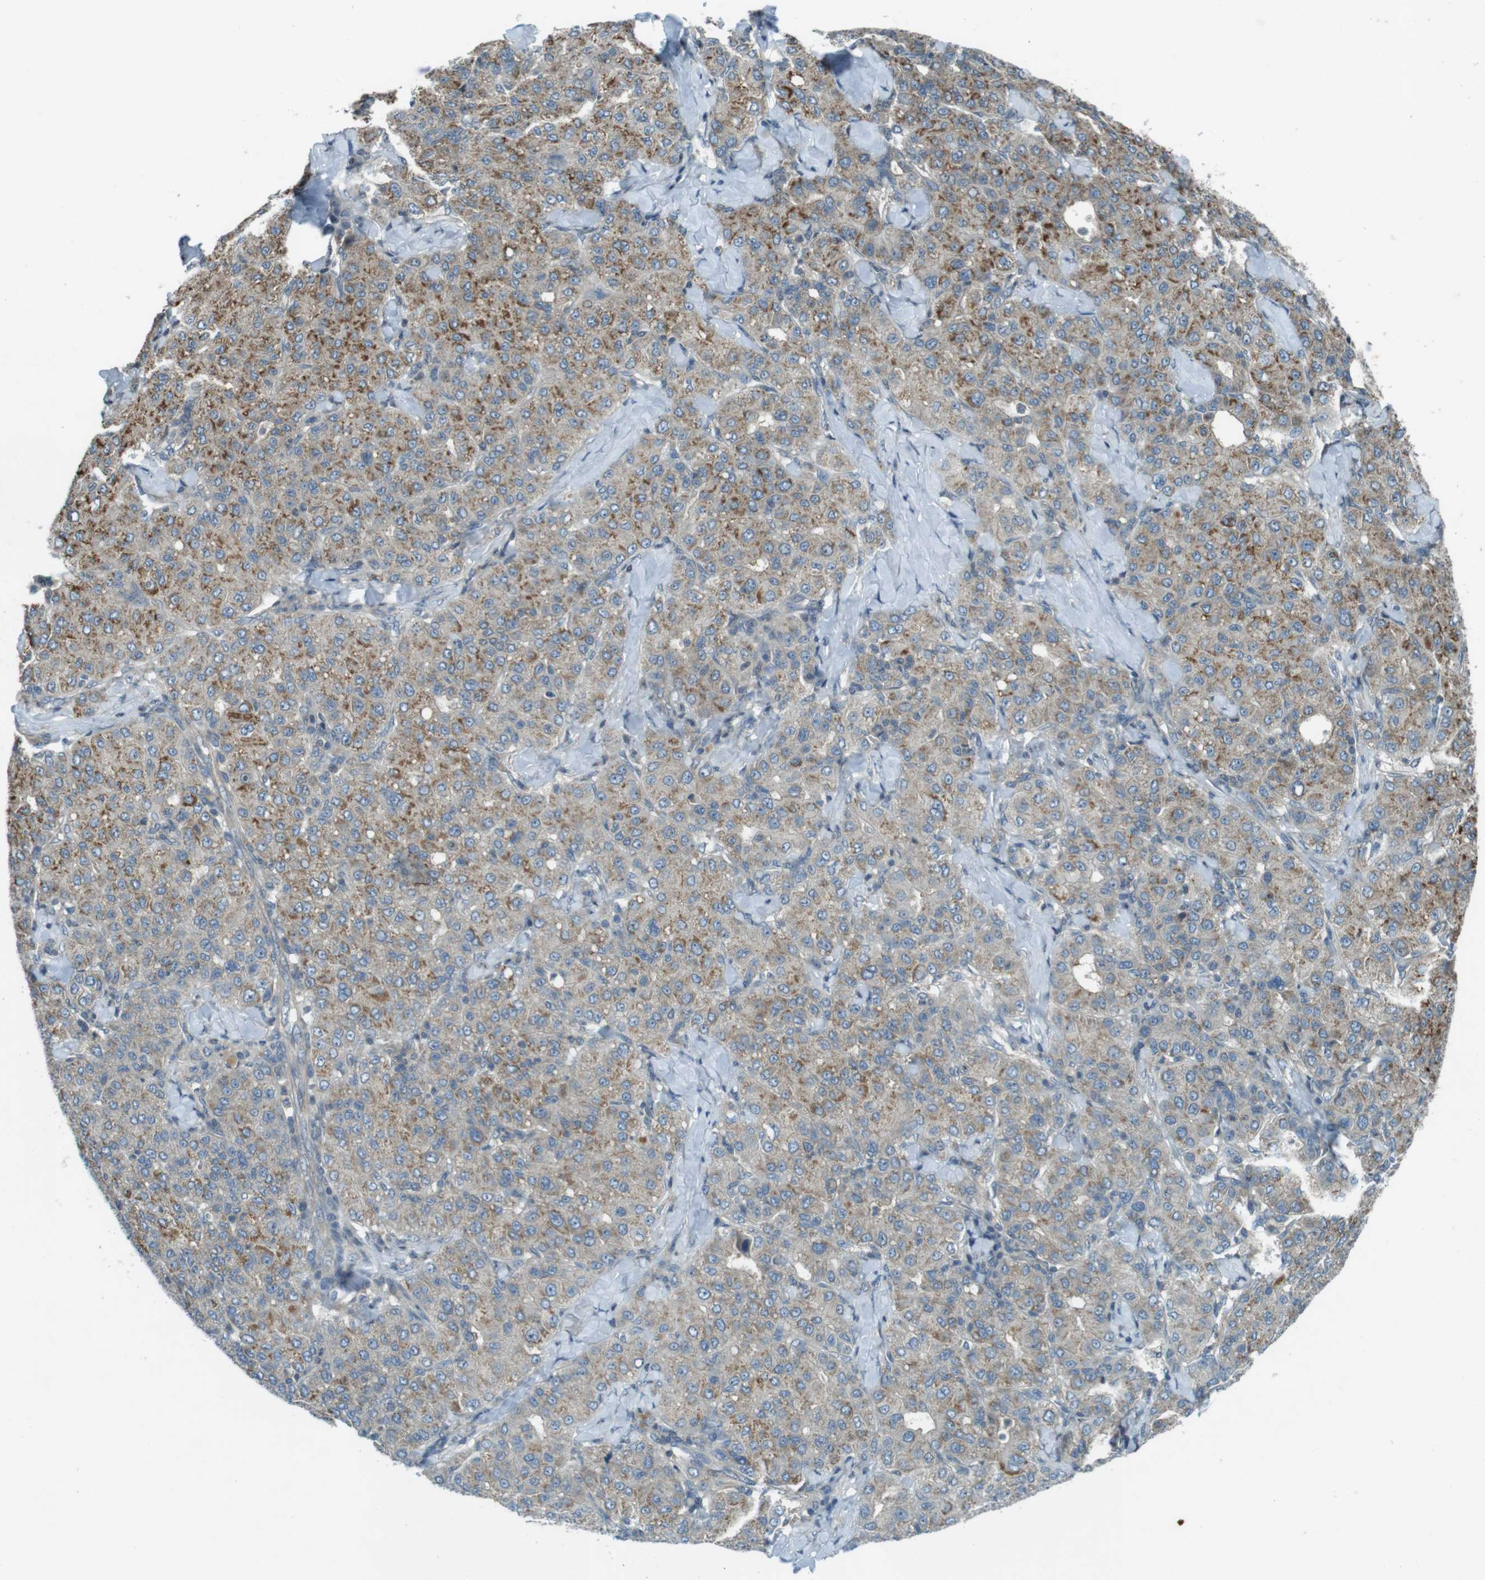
{"staining": {"intensity": "weak", "quantity": "25%-75%", "location": "cytoplasmic/membranous"}, "tissue": "liver cancer", "cell_type": "Tumor cells", "image_type": "cancer", "snomed": [{"axis": "morphology", "description": "Carcinoma, Hepatocellular, NOS"}, {"axis": "topography", "description": "Liver"}], "caption": "Immunohistochemical staining of liver cancer exhibits low levels of weak cytoplasmic/membranous positivity in approximately 25%-75% of tumor cells.", "gene": "ZYX", "patient": {"sex": "male", "age": 65}}